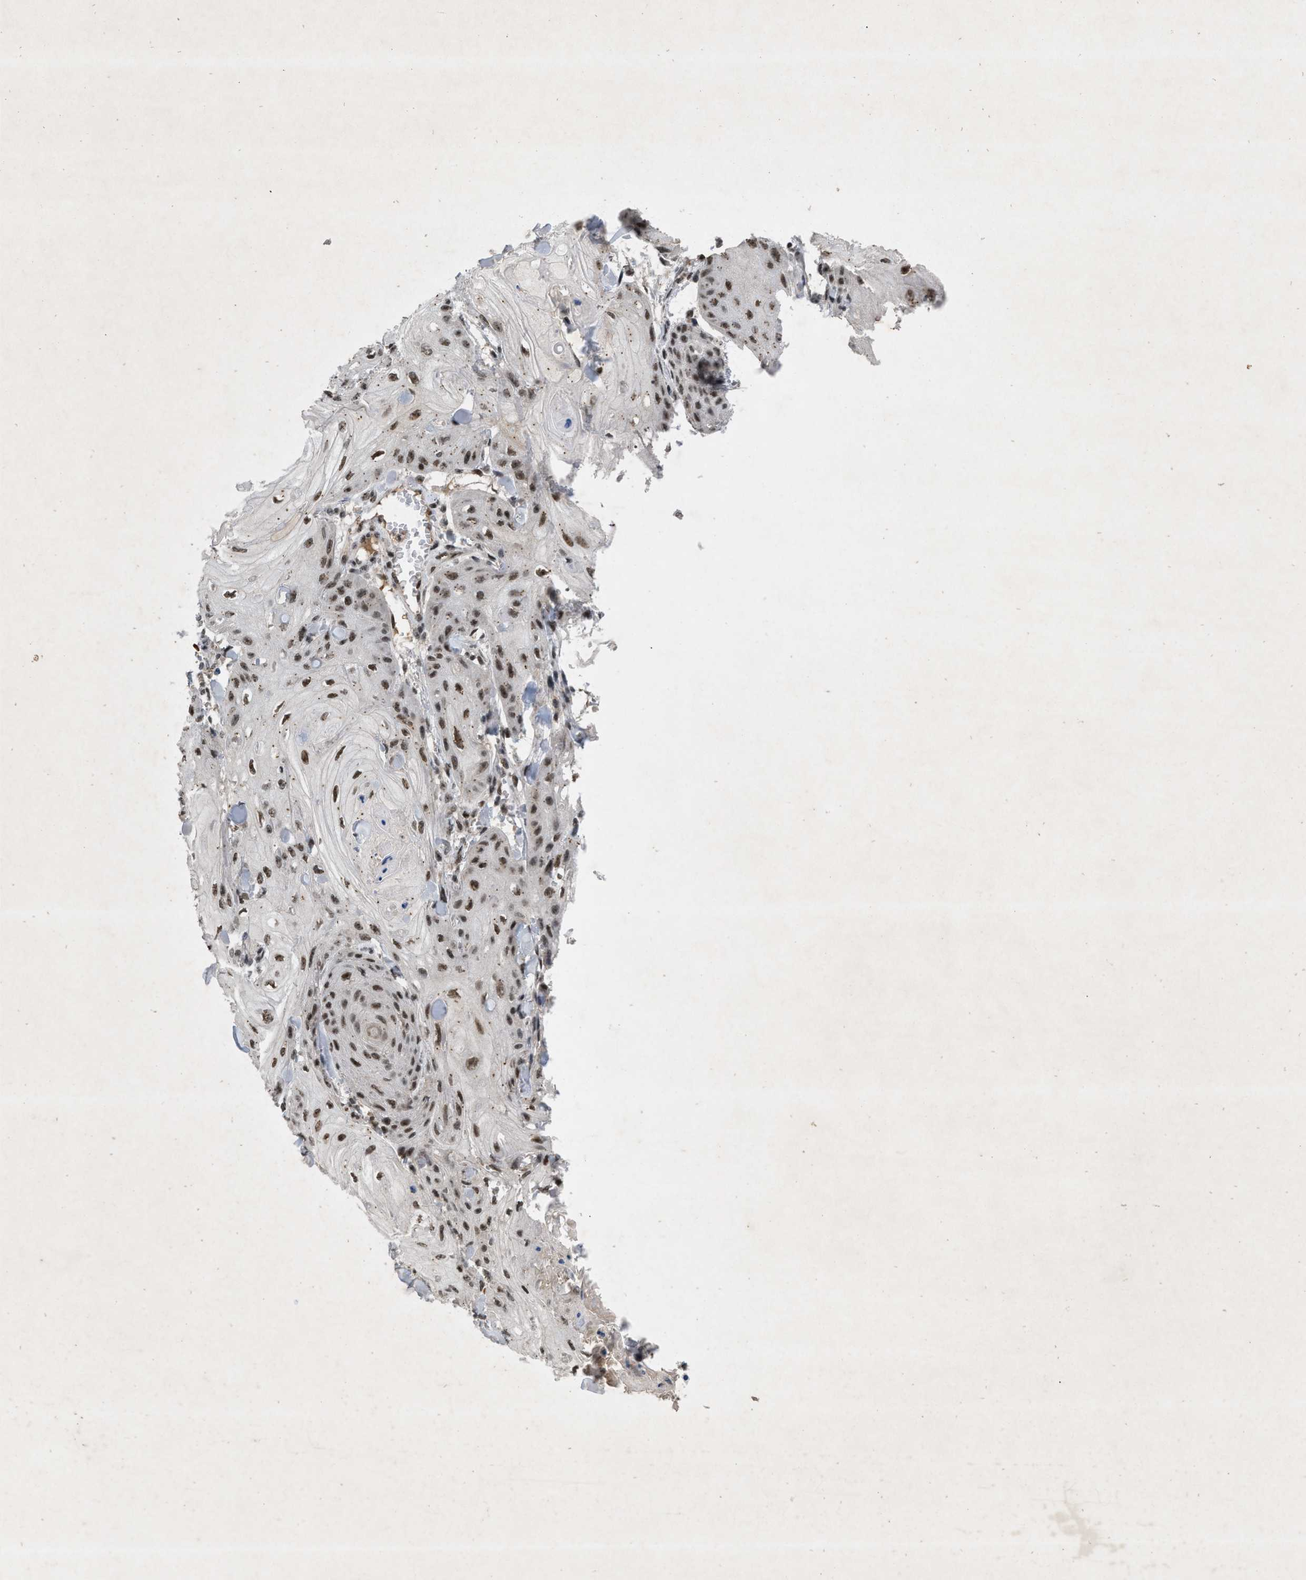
{"staining": {"intensity": "moderate", "quantity": ">75%", "location": "nuclear"}, "tissue": "skin cancer", "cell_type": "Tumor cells", "image_type": "cancer", "snomed": [{"axis": "morphology", "description": "Squamous cell carcinoma, NOS"}, {"axis": "topography", "description": "Skin"}], "caption": "Skin cancer (squamous cell carcinoma) stained for a protein (brown) reveals moderate nuclear positive staining in approximately >75% of tumor cells.", "gene": "ZNF346", "patient": {"sex": "male", "age": 74}}